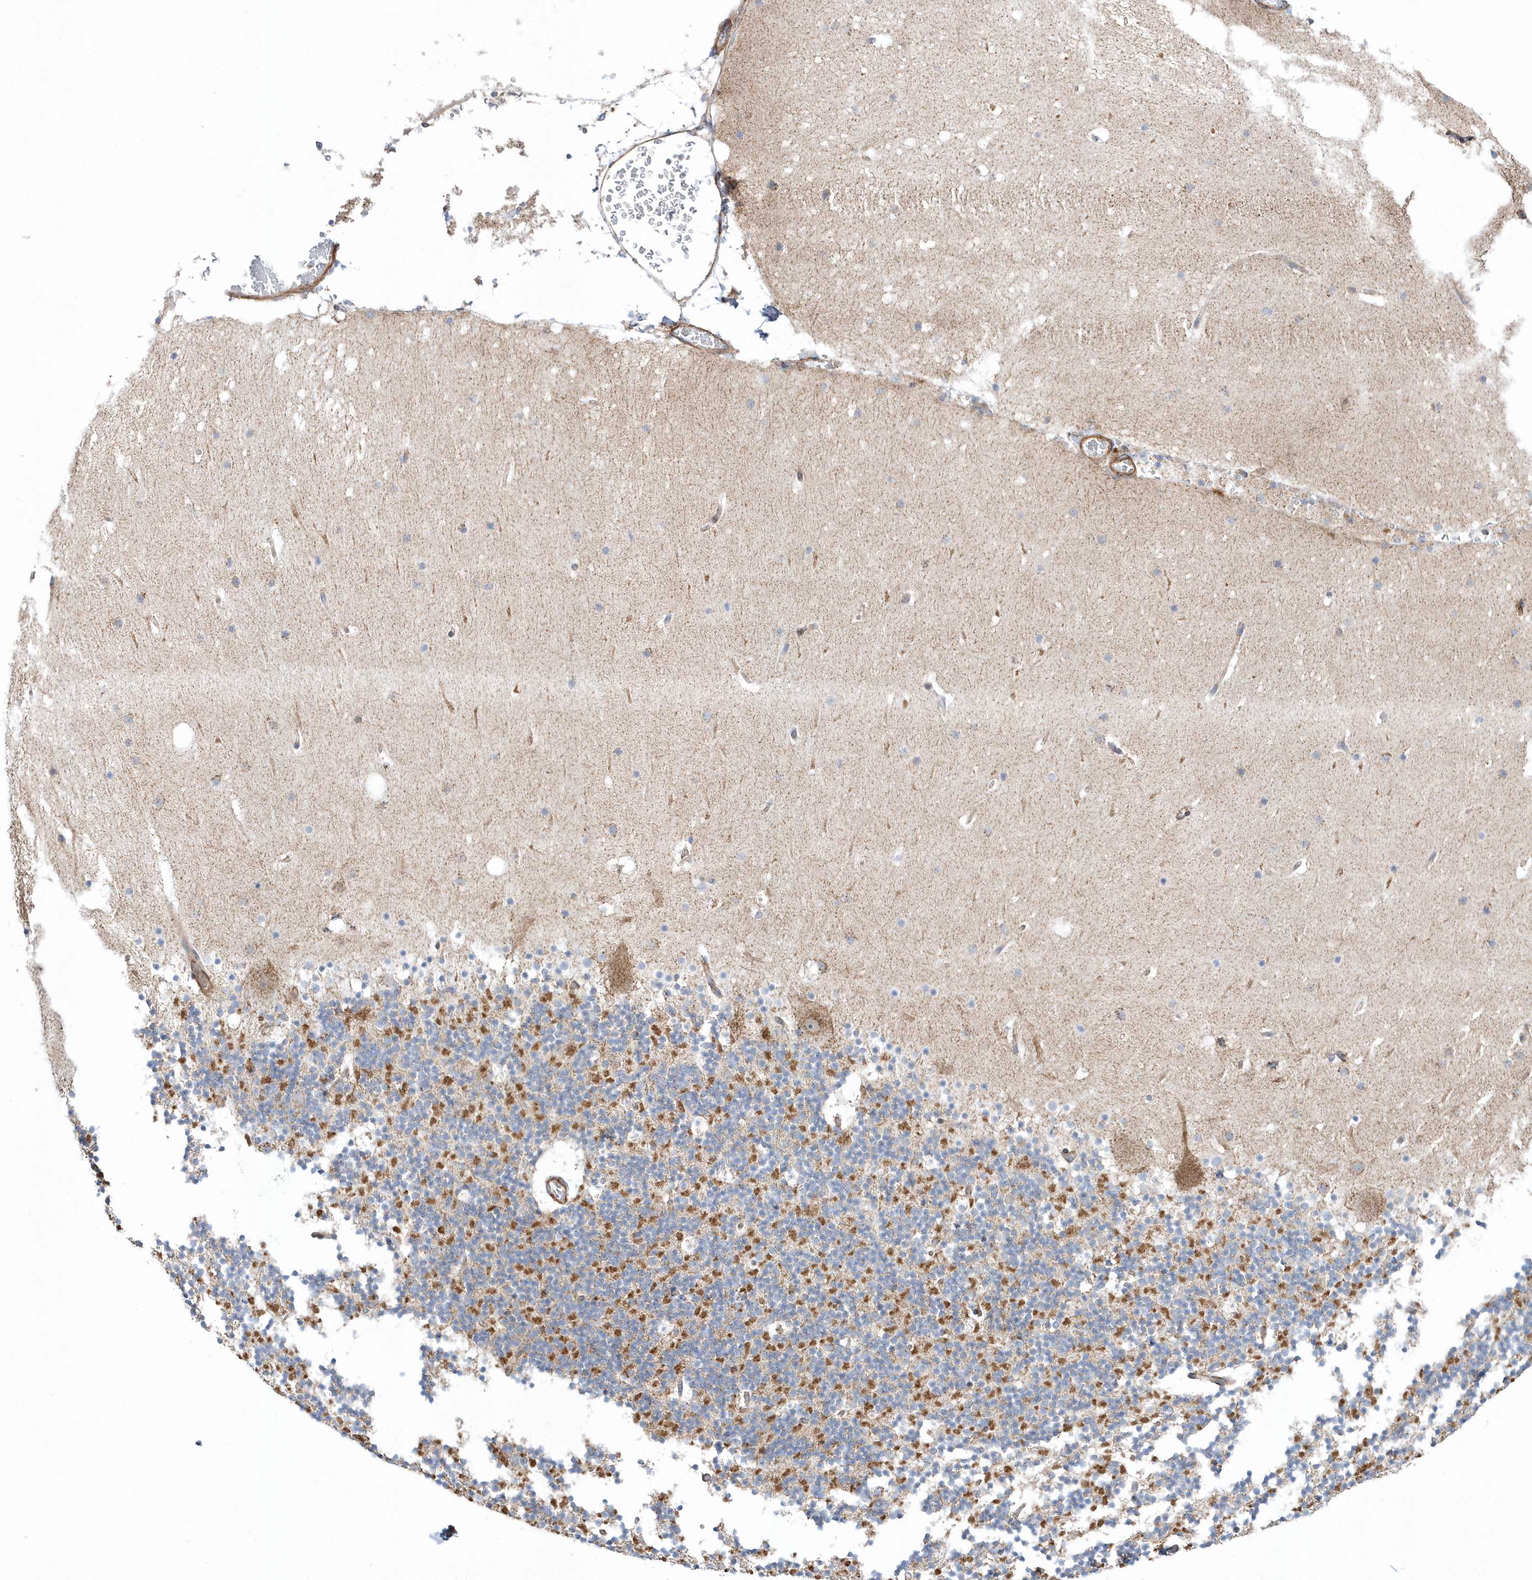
{"staining": {"intensity": "moderate", "quantity": "25%-75%", "location": "cytoplasmic/membranous"}, "tissue": "cerebellum", "cell_type": "Cells in granular layer", "image_type": "normal", "snomed": [{"axis": "morphology", "description": "Normal tissue, NOS"}, {"axis": "topography", "description": "Cerebellum"}], "caption": "DAB (3,3'-diaminobenzidine) immunohistochemical staining of benign human cerebellum exhibits moderate cytoplasmic/membranous protein staining in about 25%-75% of cells in granular layer.", "gene": "OPA1", "patient": {"sex": "male", "age": 57}}